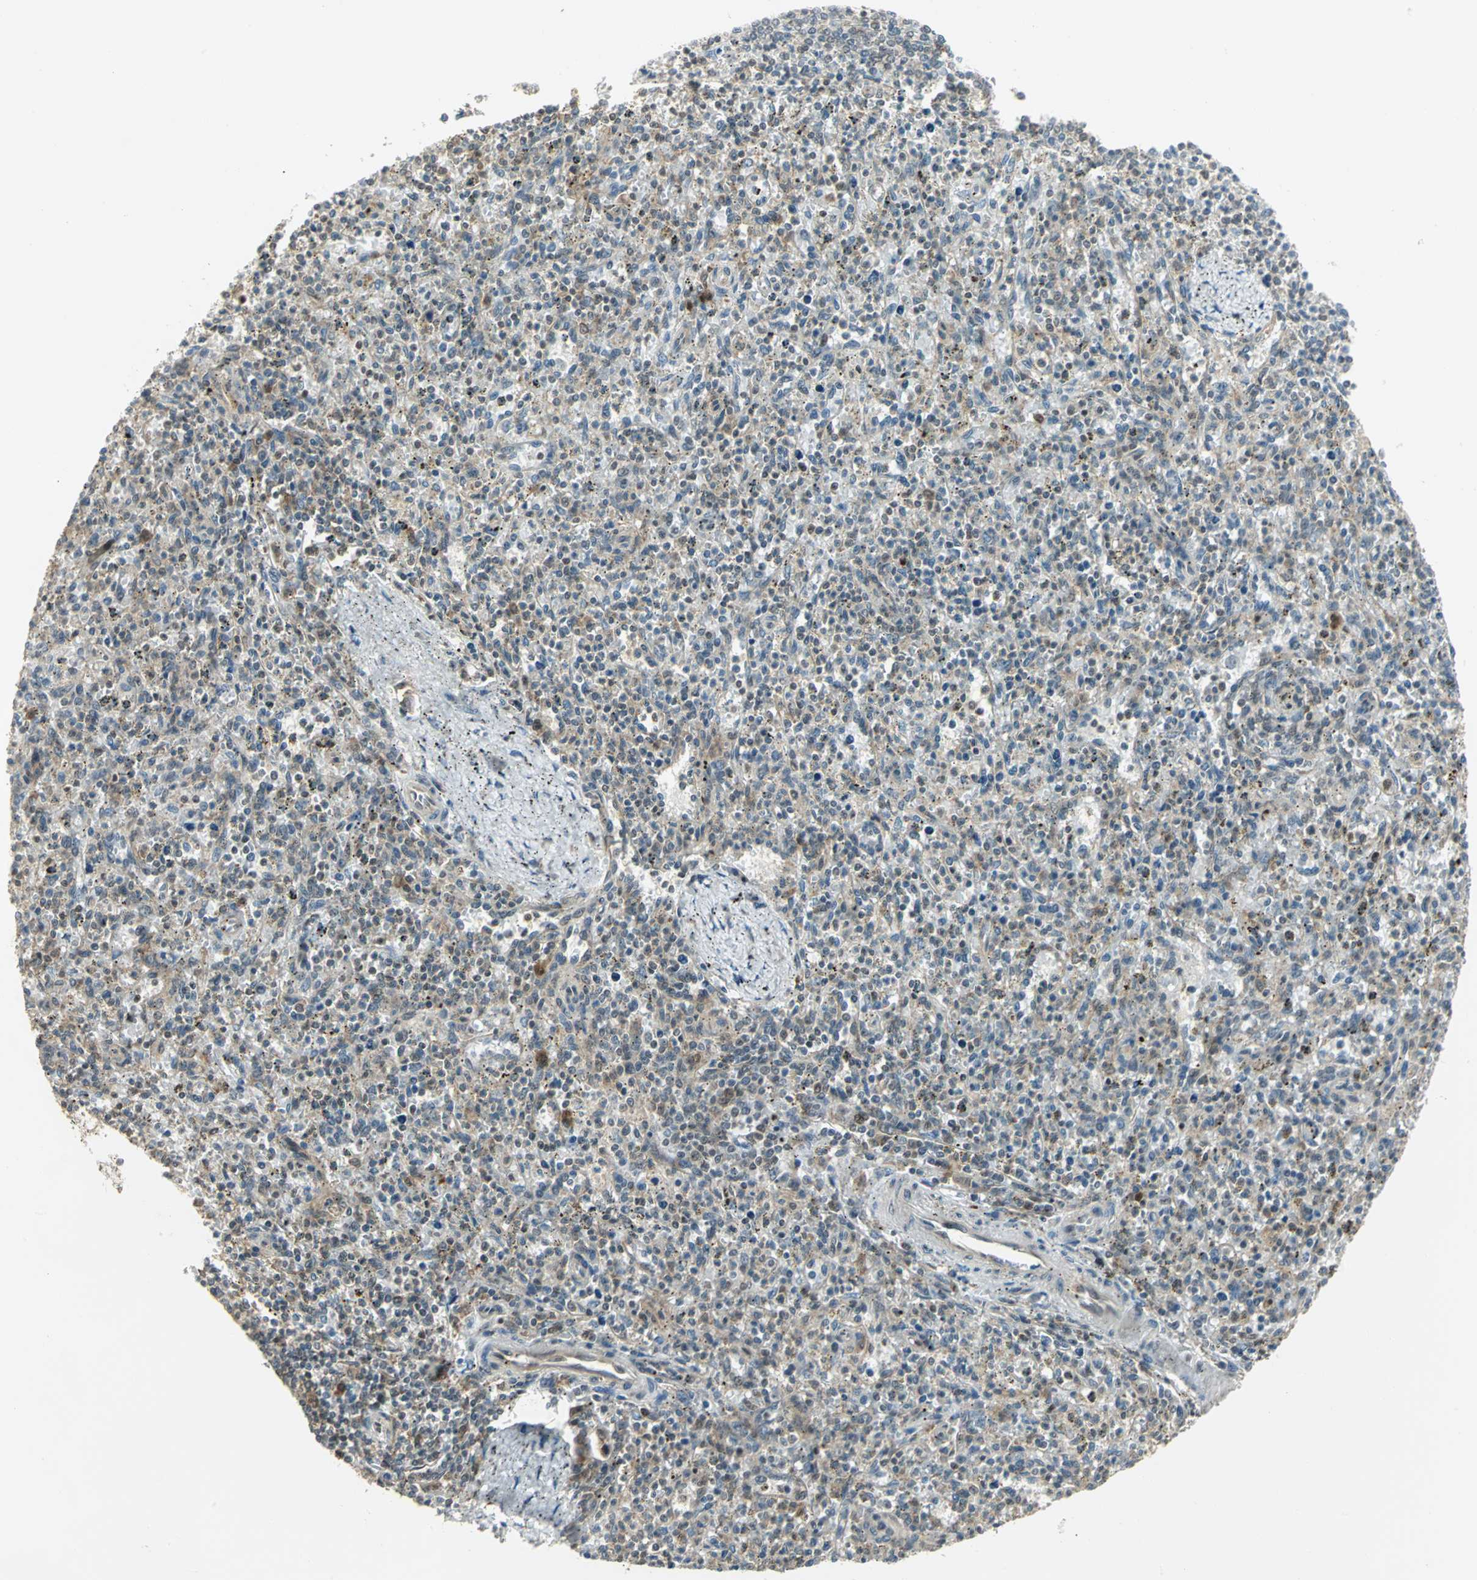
{"staining": {"intensity": "moderate", "quantity": "<25%", "location": "nuclear"}, "tissue": "spleen", "cell_type": "Cells in red pulp", "image_type": "normal", "snomed": [{"axis": "morphology", "description": "Normal tissue, NOS"}, {"axis": "topography", "description": "Spleen"}], "caption": "Protein positivity by immunohistochemistry reveals moderate nuclear staining in approximately <25% of cells in red pulp in benign spleen. Nuclei are stained in blue.", "gene": "DDX5", "patient": {"sex": "male", "age": 72}}